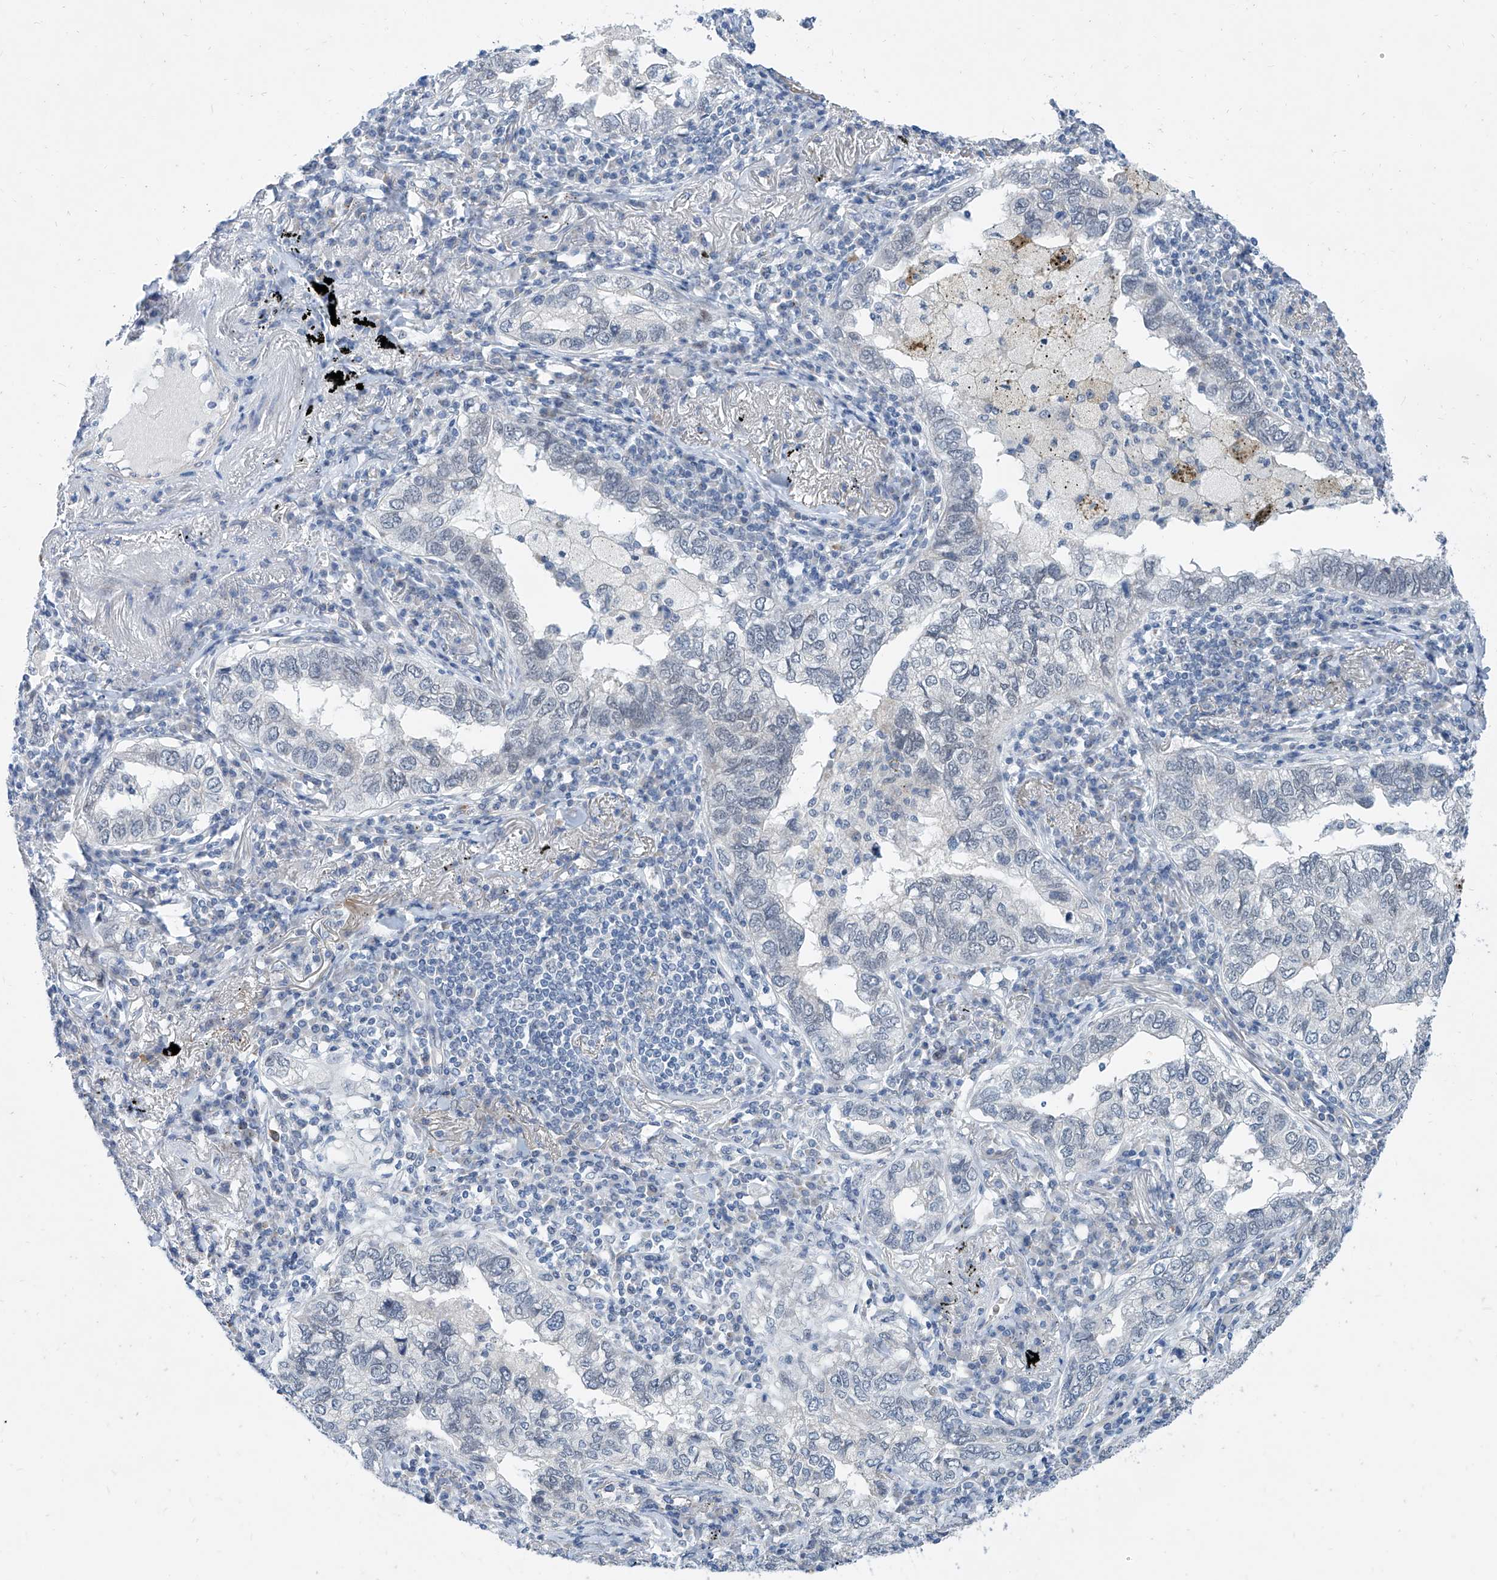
{"staining": {"intensity": "negative", "quantity": "none", "location": "none"}, "tissue": "lung cancer", "cell_type": "Tumor cells", "image_type": "cancer", "snomed": [{"axis": "morphology", "description": "Adenocarcinoma, NOS"}, {"axis": "topography", "description": "Lung"}], "caption": "The micrograph reveals no significant positivity in tumor cells of adenocarcinoma (lung).", "gene": "BPTF", "patient": {"sex": "male", "age": 65}}